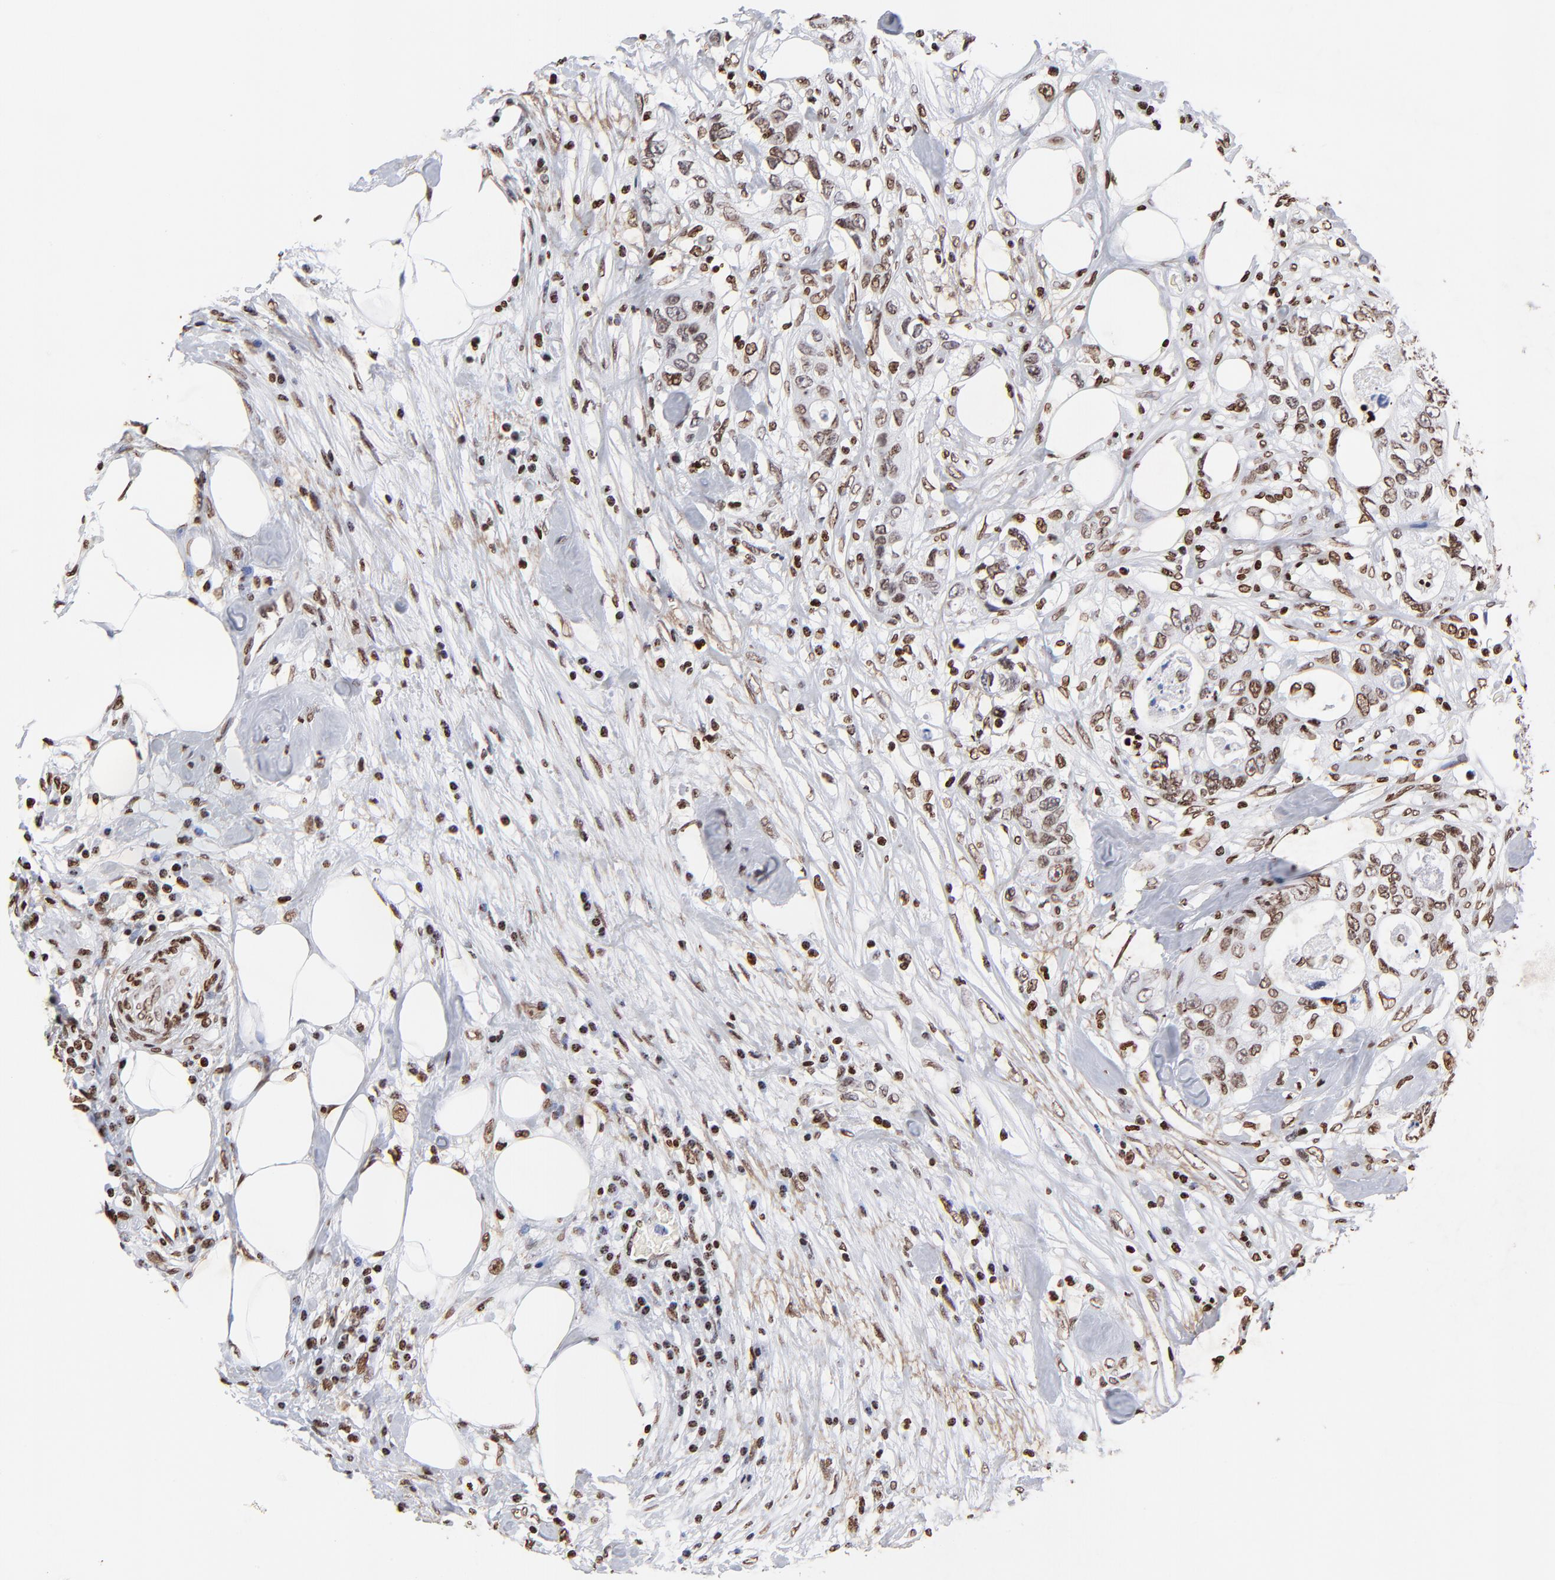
{"staining": {"intensity": "moderate", "quantity": ">75%", "location": "nuclear"}, "tissue": "colorectal cancer", "cell_type": "Tumor cells", "image_type": "cancer", "snomed": [{"axis": "morphology", "description": "Adenocarcinoma, NOS"}, {"axis": "topography", "description": "Rectum"}], "caption": "An image of human colorectal adenocarcinoma stained for a protein exhibits moderate nuclear brown staining in tumor cells.", "gene": "FBH1", "patient": {"sex": "female", "age": 57}}